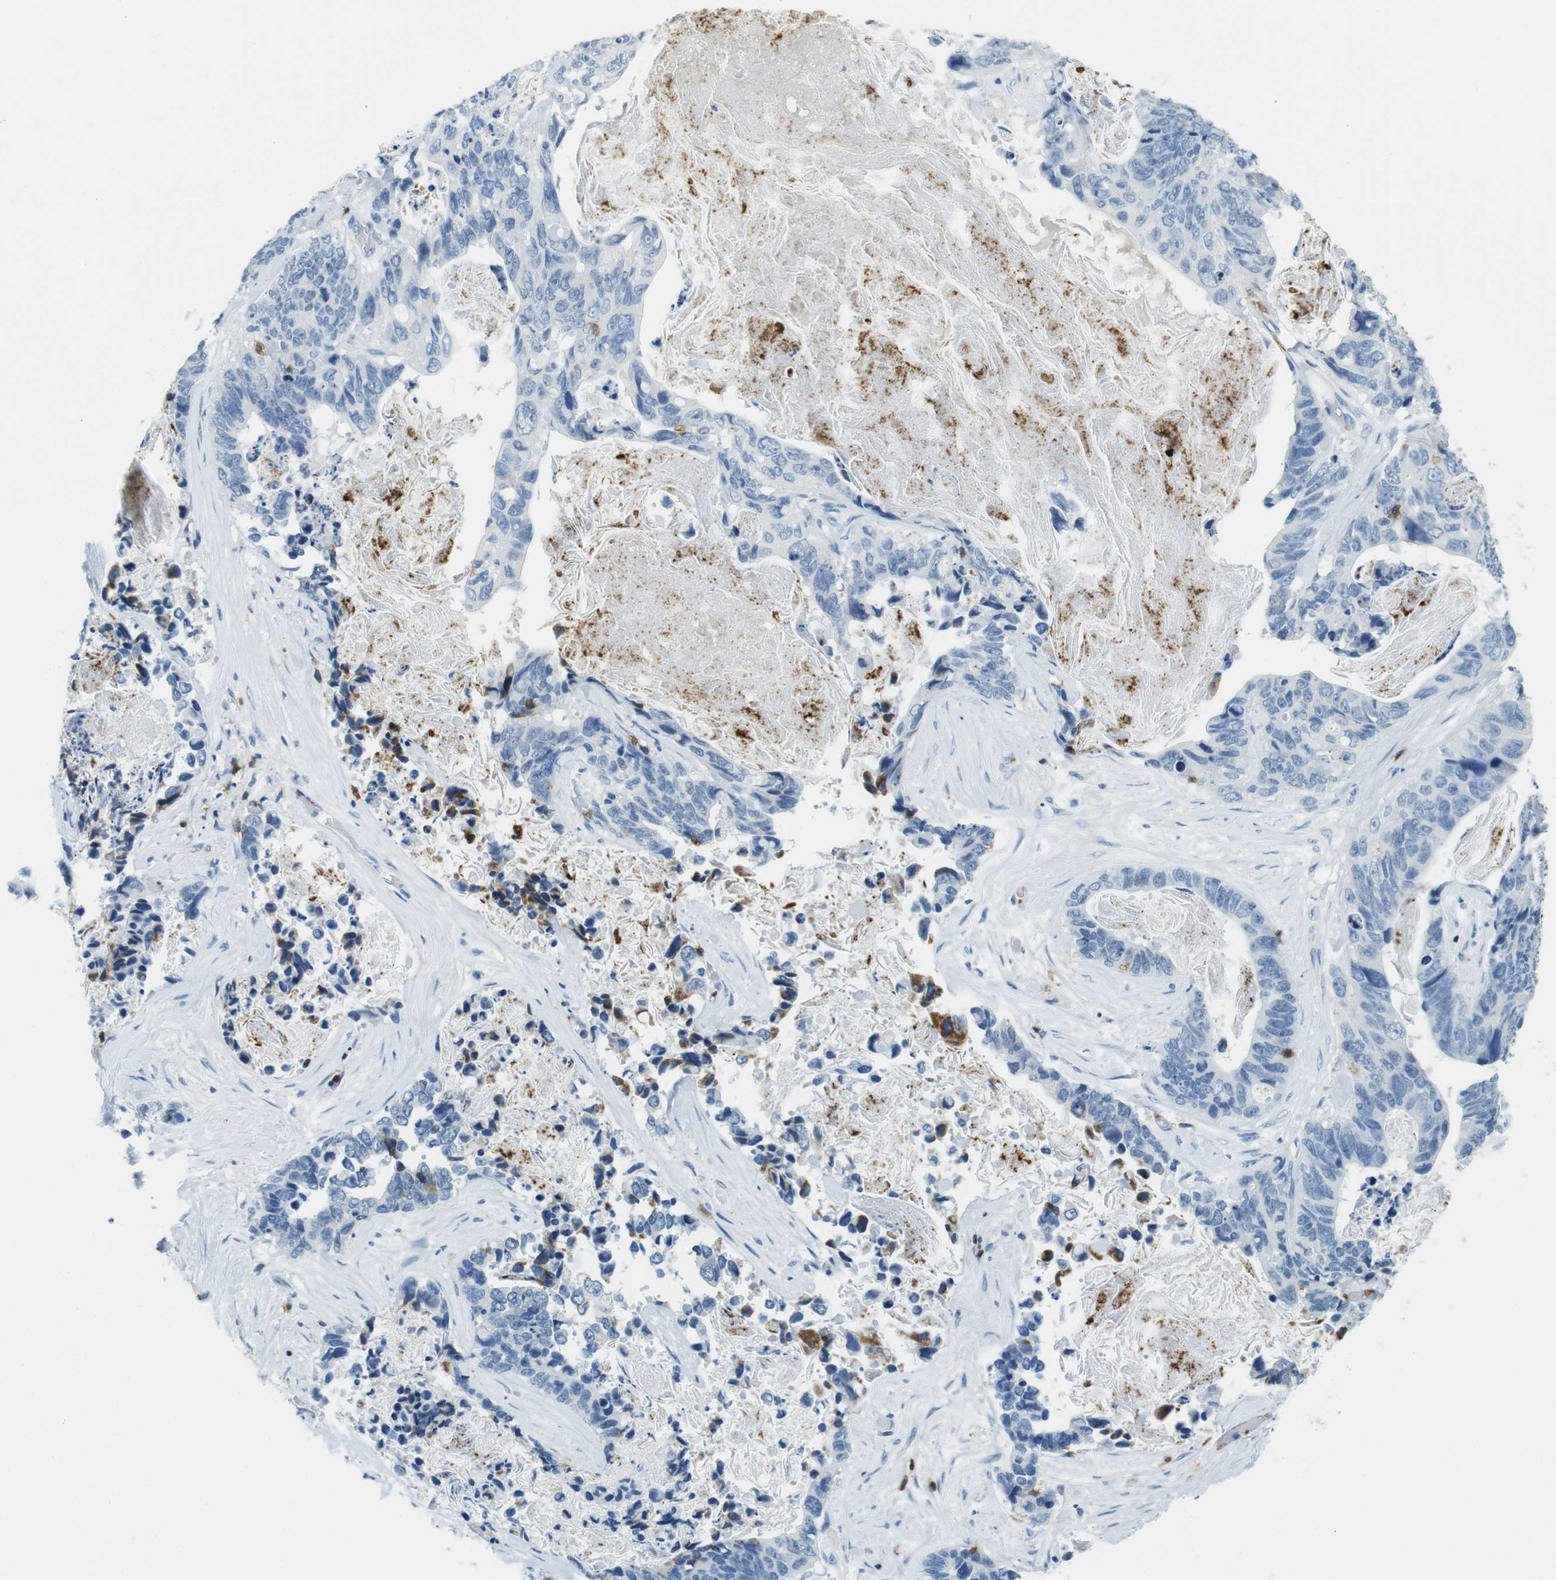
{"staining": {"intensity": "negative", "quantity": "none", "location": "none"}, "tissue": "stomach cancer", "cell_type": "Tumor cells", "image_type": "cancer", "snomed": [{"axis": "morphology", "description": "Adenocarcinoma, NOS"}, {"axis": "topography", "description": "Stomach"}], "caption": "Stomach cancer (adenocarcinoma) stained for a protein using IHC exhibits no expression tumor cells.", "gene": "LAT", "patient": {"sex": "female", "age": 89}}